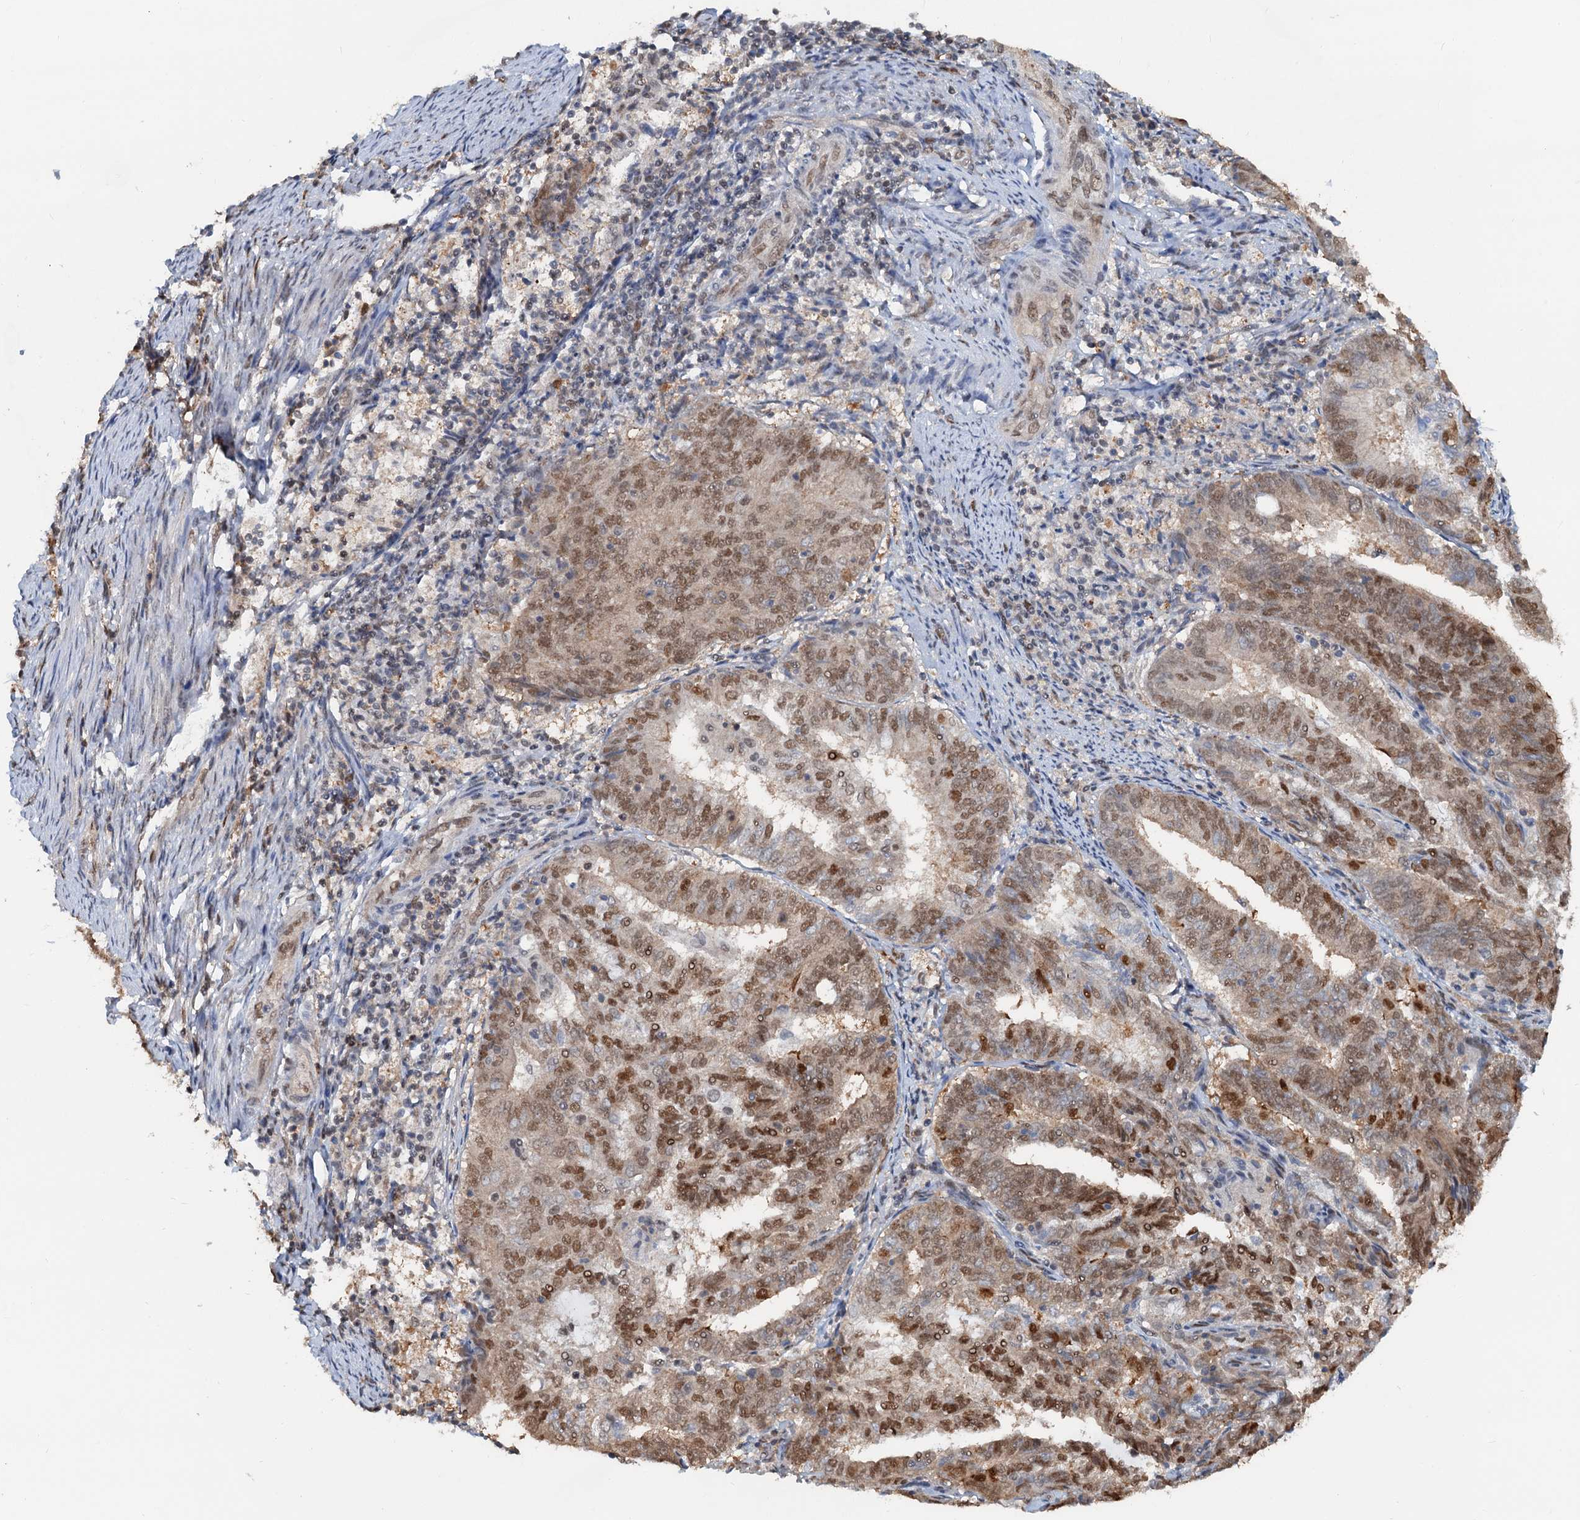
{"staining": {"intensity": "moderate", "quantity": ">75%", "location": "nuclear"}, "tissue": "endometrial cancer", "cell_type": "Tumor cells", "image_type": "cancer", "snomed": [{"axis": "morphology", "description": "Adenocarcinoma, NOS"}, {"axis": "topography", "description": "Endometrium"}], "caption": "Protein analysis of endometrial cancer tissue demonstrates moderate nuclear staining in about >75% of tumor cells. Immunohistochemistry stains the protein of interest in brown and the nuclei are stained blue.", "gene": "CFDP1", "patient": {"sex": "female", "age": 80}}